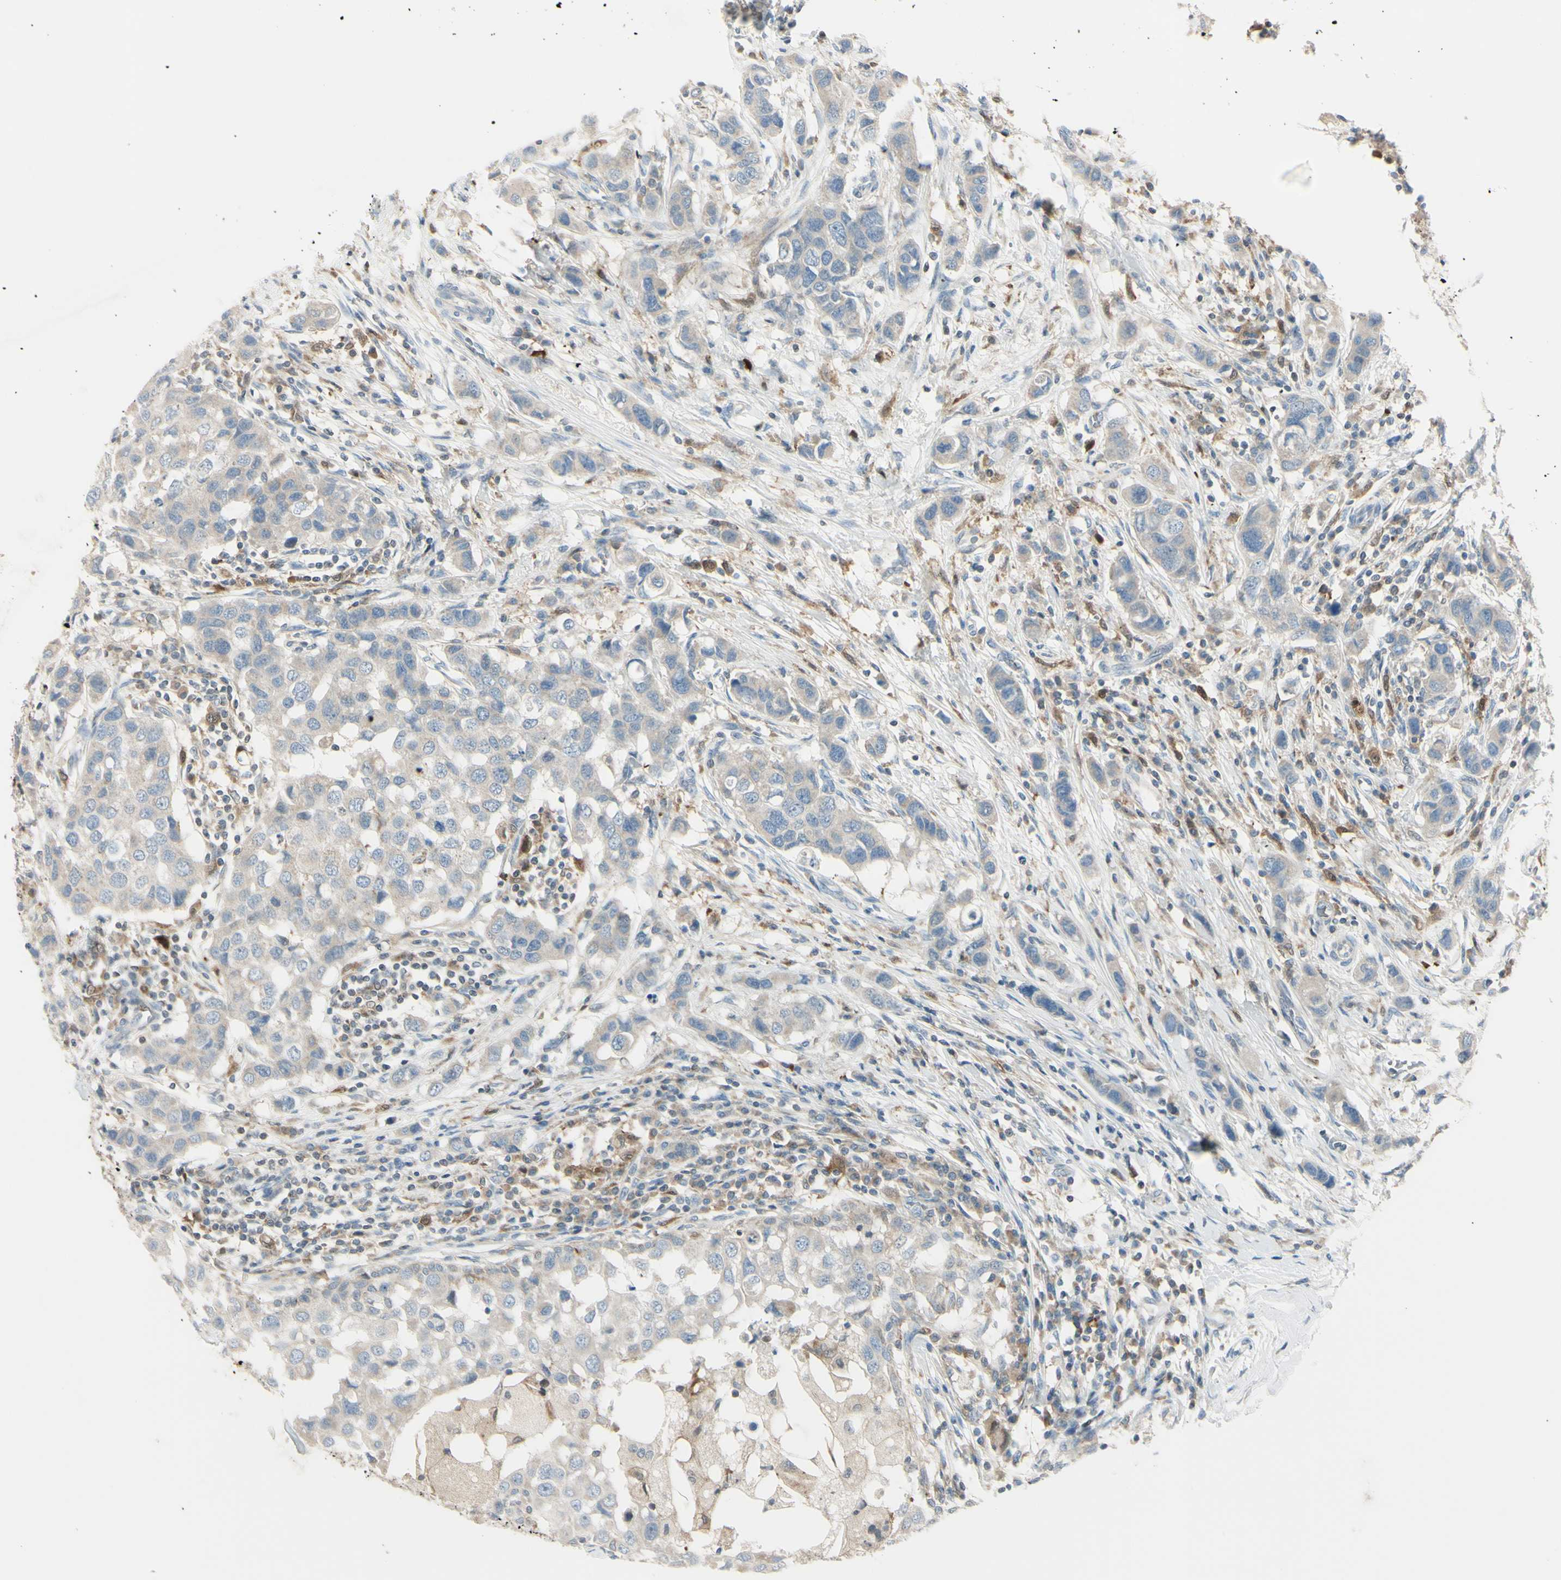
{"staining": {"intensity": "weak", "quantity": ">75%", "location": "cytoplasmic/membranous"}, "tissue": "breast cancer", "cell_type": "Tumor cells", "image_type": "cancer", "snomed": [{"axis": "morphology", "description": "Normal tissue, NOS"}, {"axis": "morphology", "description": "Duct carcinoma"}, {"axis": "topography", "description": "Breast"}], "caption": "Breast cancer stained with a protein marker exhibits weak staining in tumor cells.", "gene": "CYRIB", "patient": {"sex": "female", "age": 50}}